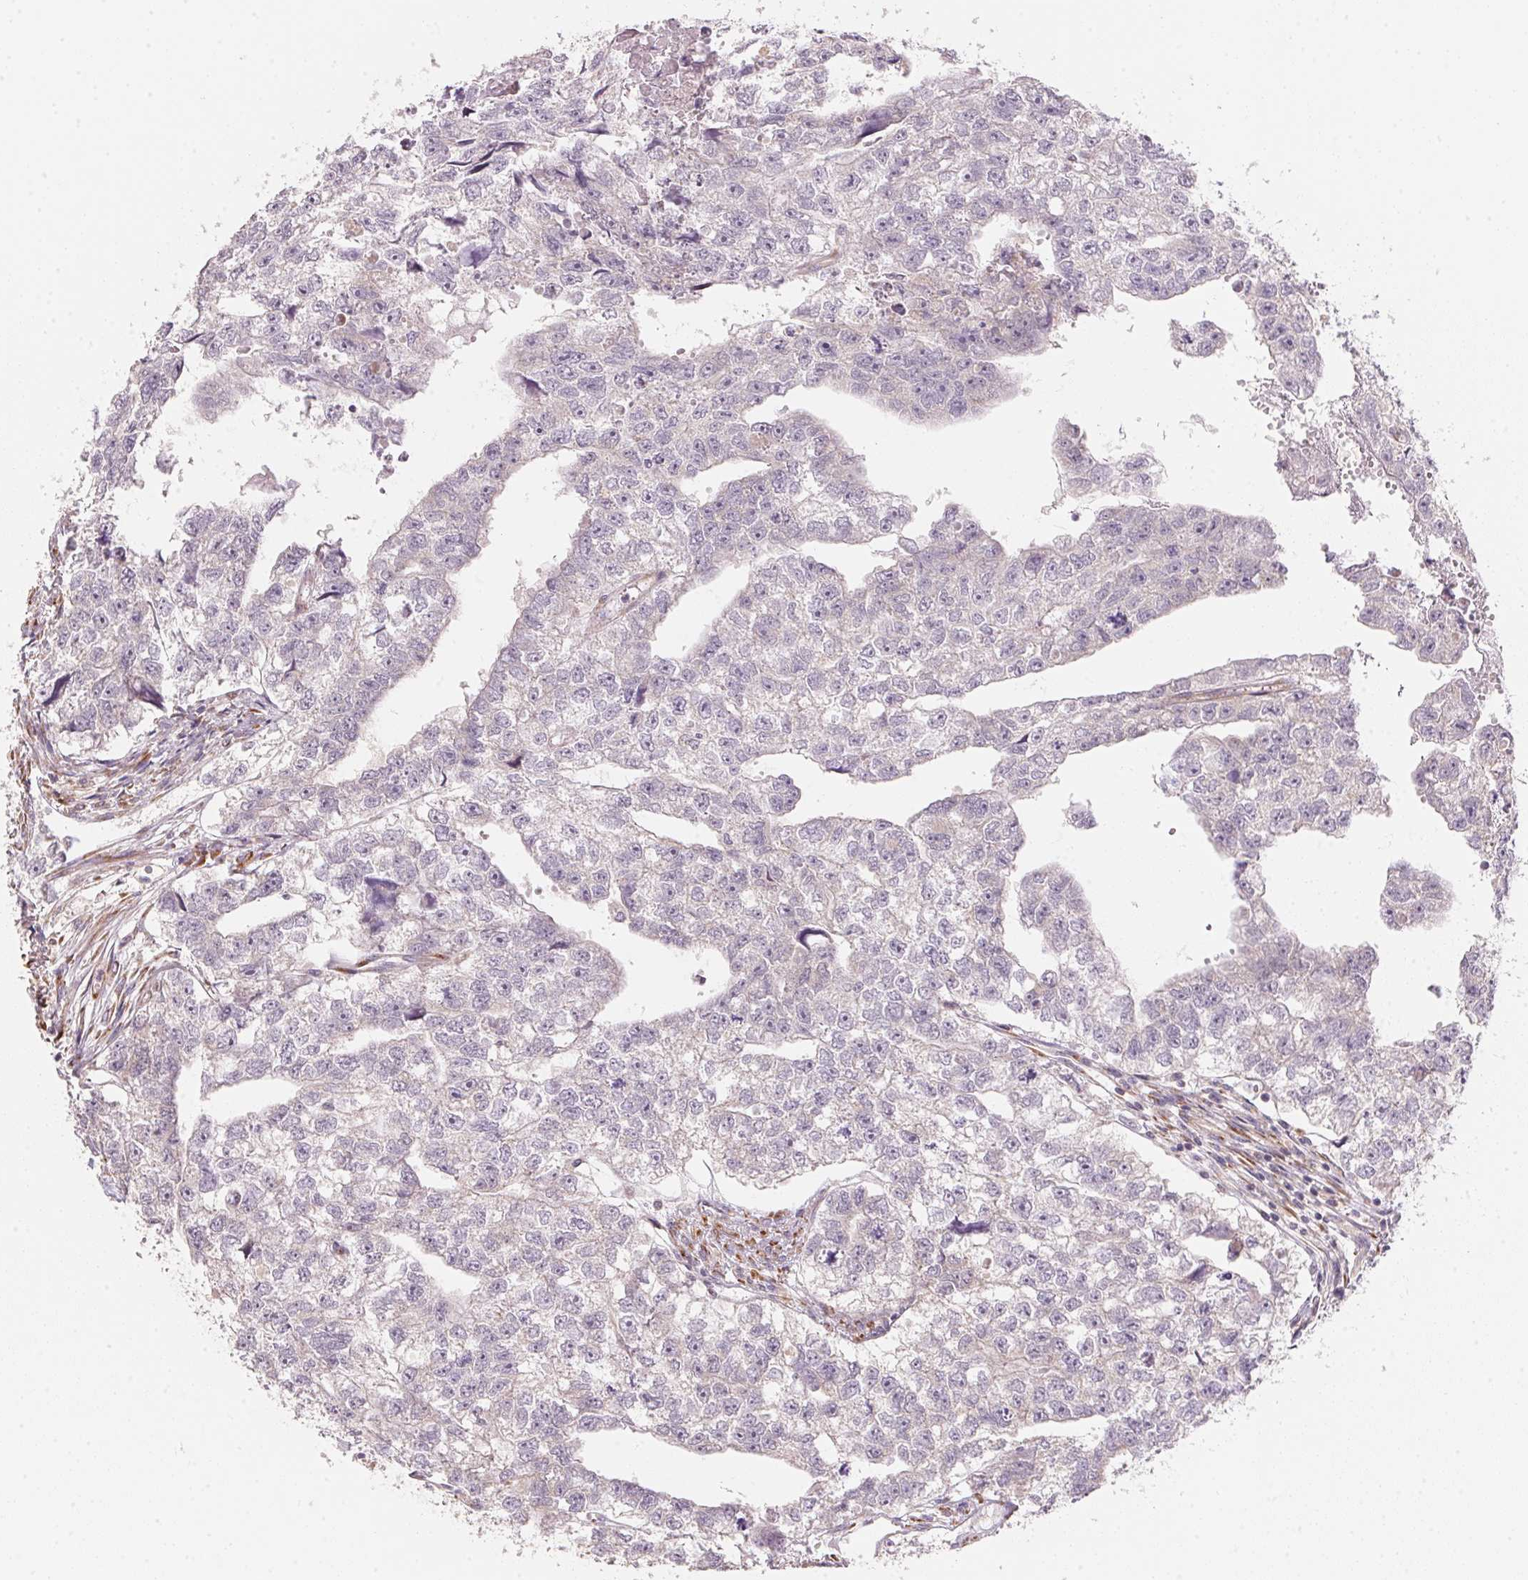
{"staining": {"intensity": "negative", "quantity": "none", "location": "none"}, "tissue": "testis cancer", "cell_type": "Tumor cells", "image_type": "cancer", "snomed": [{"axis": "morphology", "description": "Carcinoma, Embryonal, NOS"}, {"axis": "morphology", "description": "Teratoma, malignant, NOS"}, {"axis": "topography", "description": "Testis"}], "caption": "Tumor cells show no significant protein expression in testis cancer.", "gene": "BLOC1S2", "patient": {"sex": "male", "age": 44}}